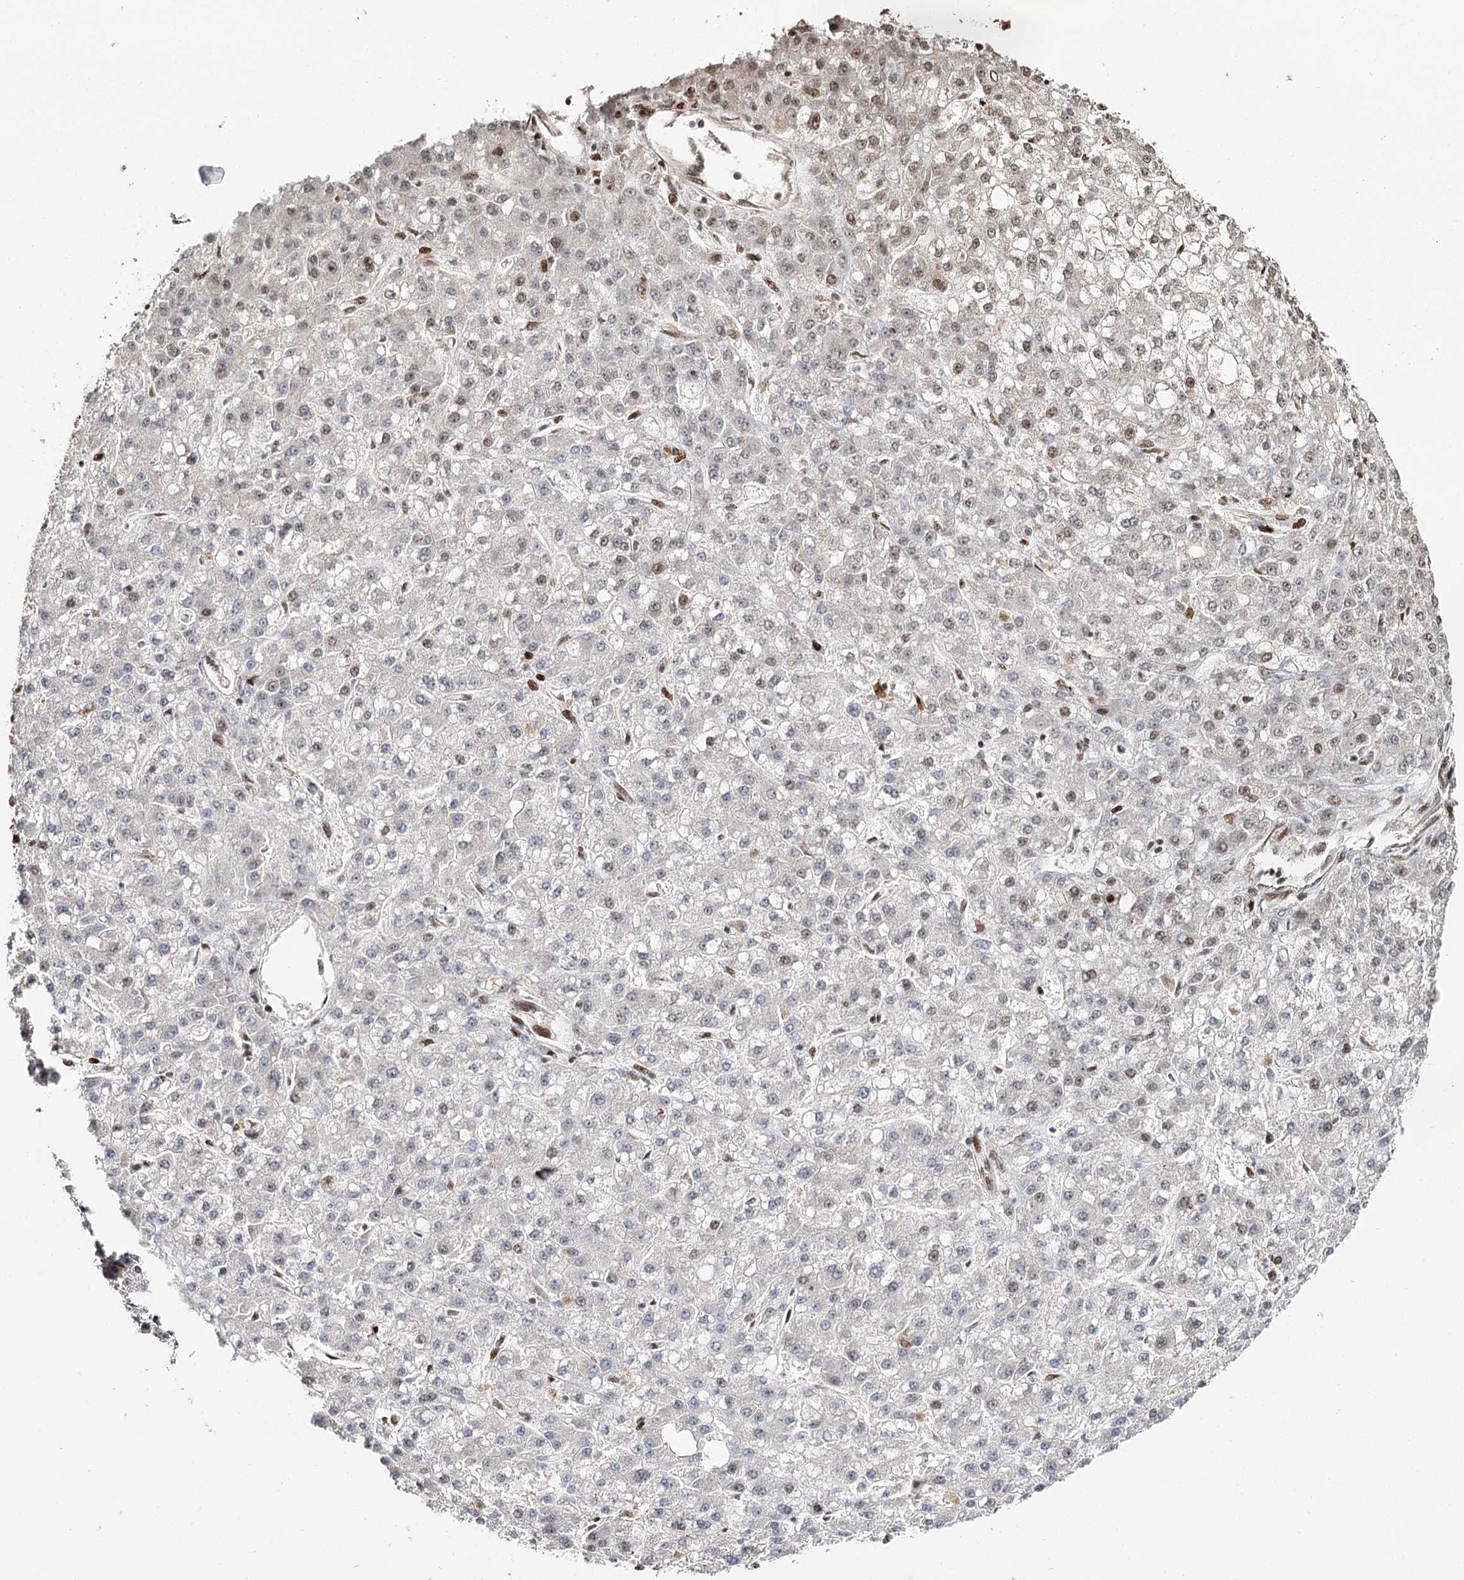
{"staining": {"intensity": "moderate", "quantity": "<25%", "location": "nuclear"}, "tissue": "liver cancer", "cell_type": "Tumor cells", "image_type": "cancer", "snomed": [{"axis": "morphology", "description": "Carcinoma, Hepatocellular, NOS"}, {"axis": "topography", "description": "Liver"}], "caption": "Hepatocellular carcinoma (liver) stained with DAB (3,3'-diaminobenzidine) immunohistochemistry (IHC) exhibits low levels of moderate nuclear staining in about <25% of tumor cells. (brown staining indicates protein expression, while blue staining denotes nuclei).", "gene": "RPS27A", "patient": {"sex": "male", "age": 67}}